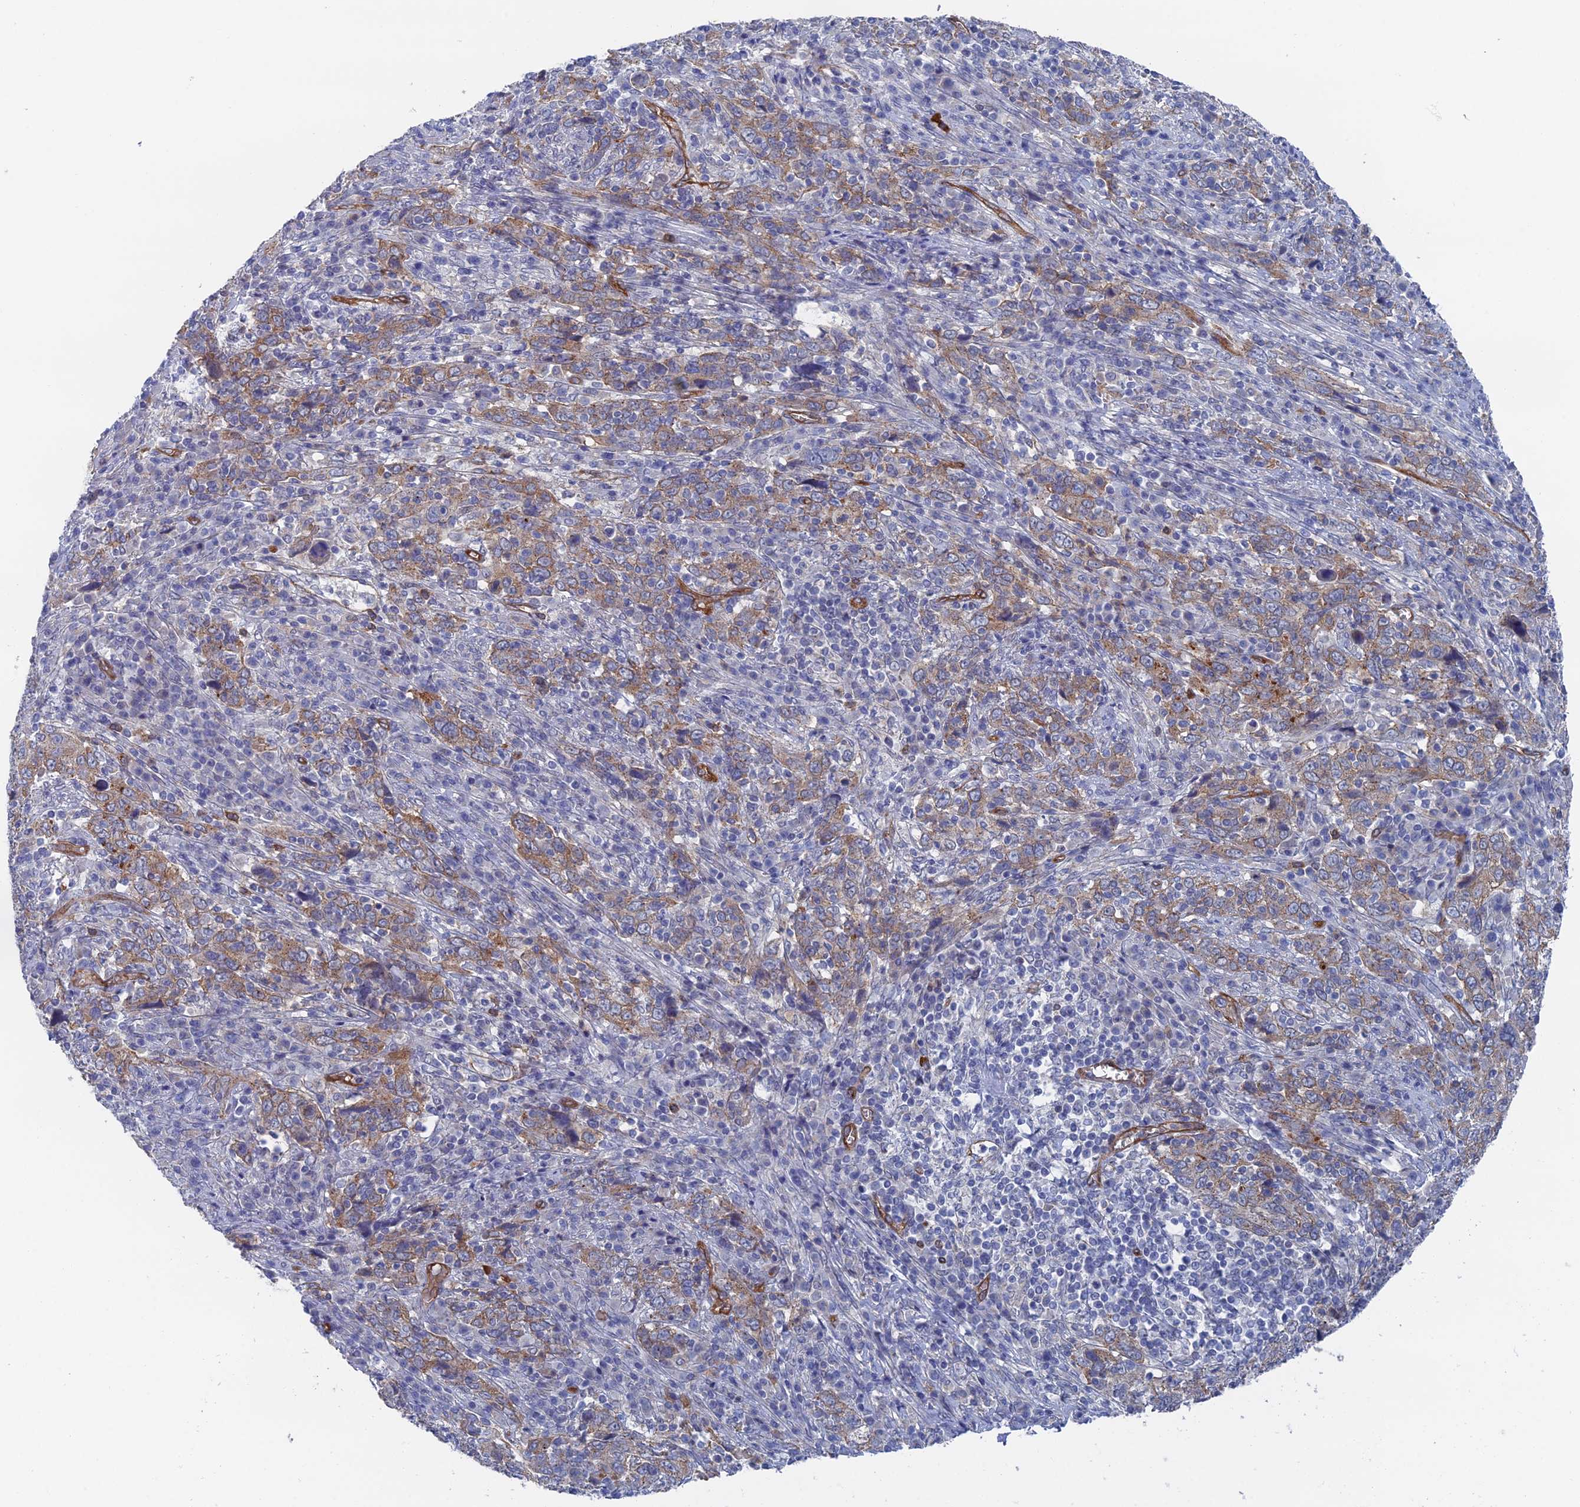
{"staining": {"intensity": "moderate", "quantity": ">75%", "location": "cytoplasmic/membranous"}, "tissue": "cervical cancer", "cell_type": "Tumor cells", "image_type": "cancer", "snomed": [{"axis": "morphology", "description": "Squamous cell carcinoma, NOS"}, {"axis": "topography", "description": "Cervix"}], "caption": "An IHC image of neoplastic tissue is shown. Protein staining in brown labels moderate cytoplasmic/membranous positivity in cervical cancer within tumor cells.", "gene": "ARAP3", "patient": {"sex": "female", "age": 46}}